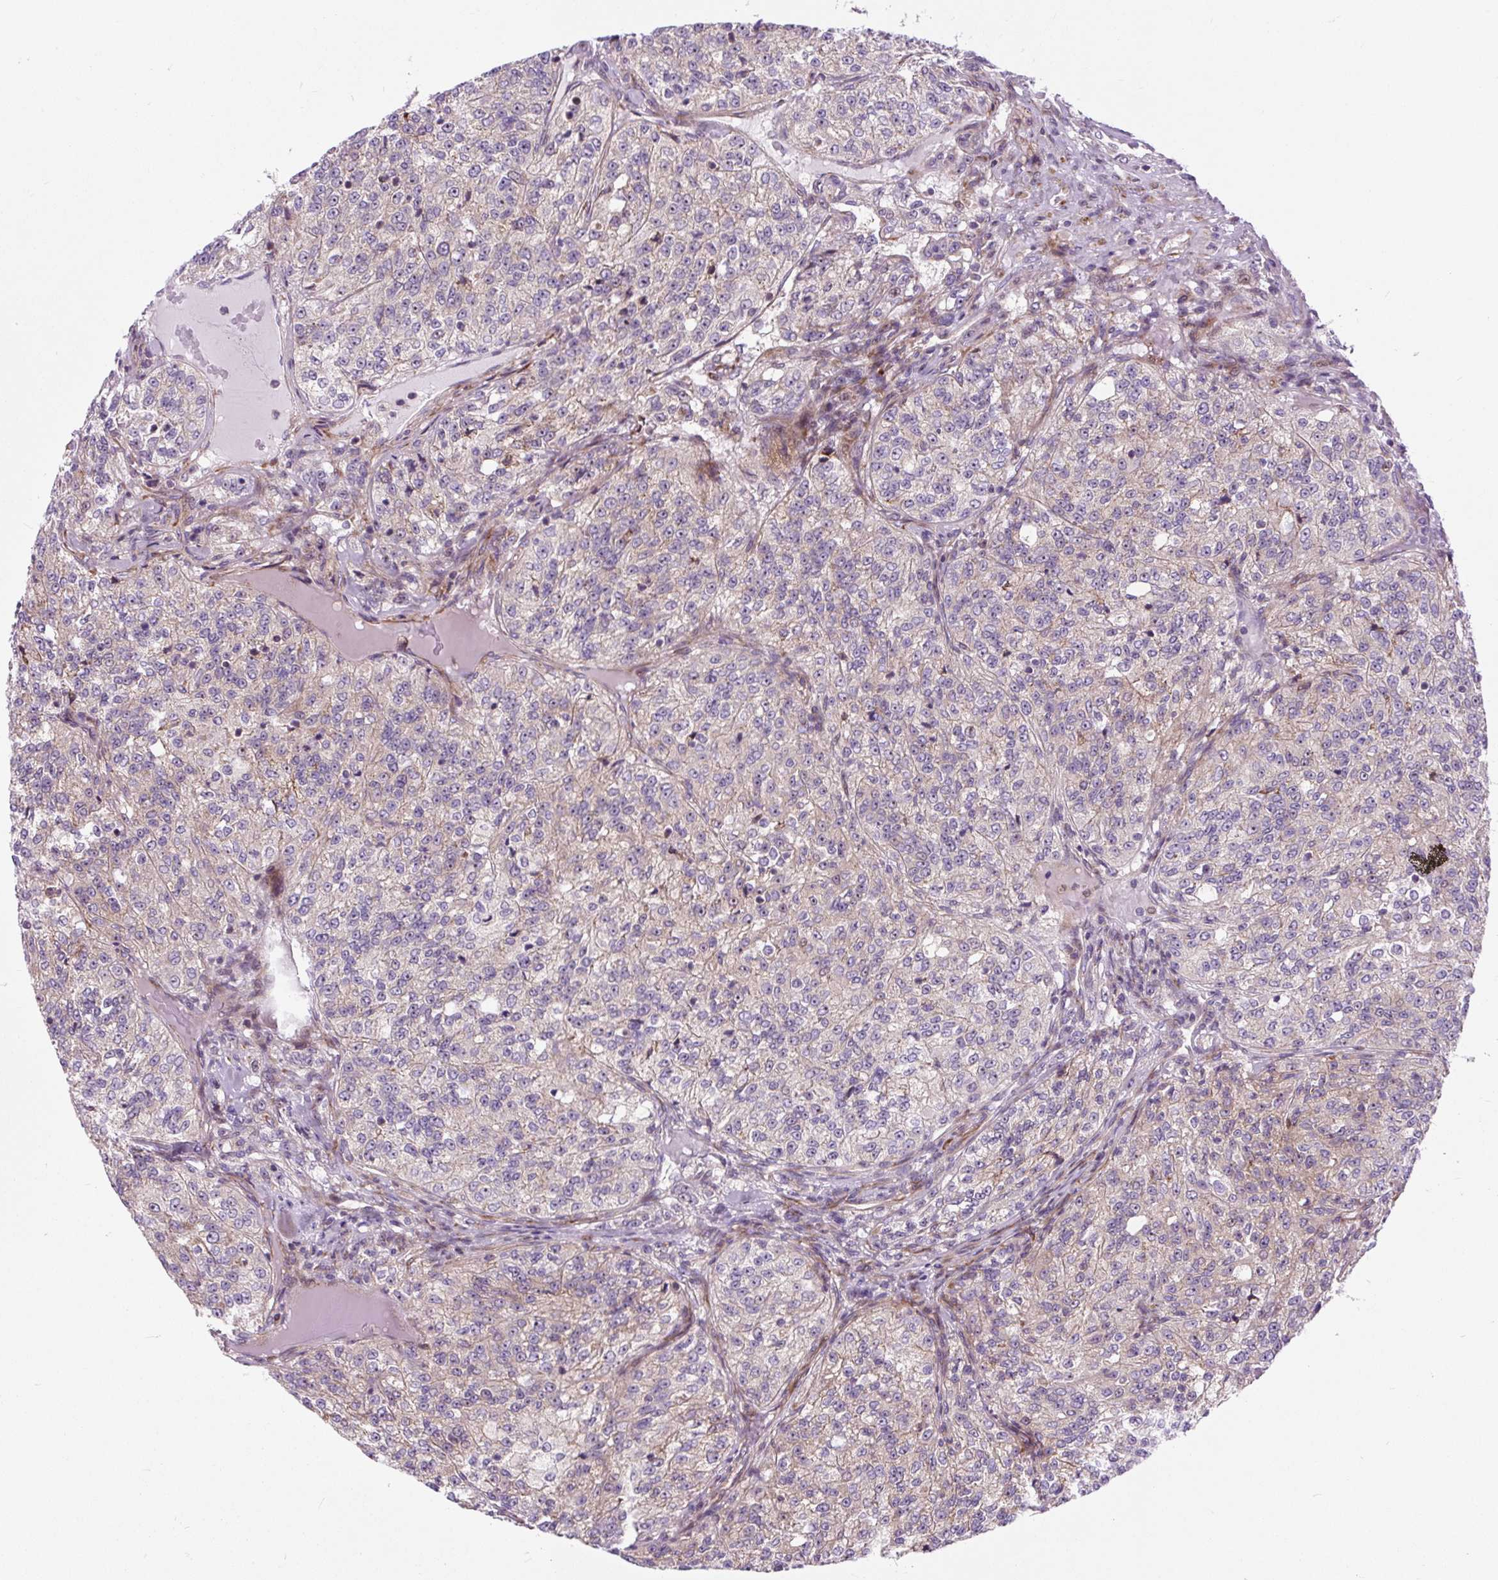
{"staining": {"intensity": "weak", "quantity": "<25%", "location": "cytoplasmic/membranous"}, "tissue": "renal cancer", "cell_type": "Tumor cells", "image_type": "cancer", "snomed": [{"axis": "morphology", "description": "Adenocarcinoma, NOS"}, {"axis": "topography", "description": "Kidney"}], "caption": "Renal cancer was stained to show a protein in brown. There is no significant positivity in tumor cells.", "gene": "CISD3", "patient": {"sex": "female", "age": 63}}